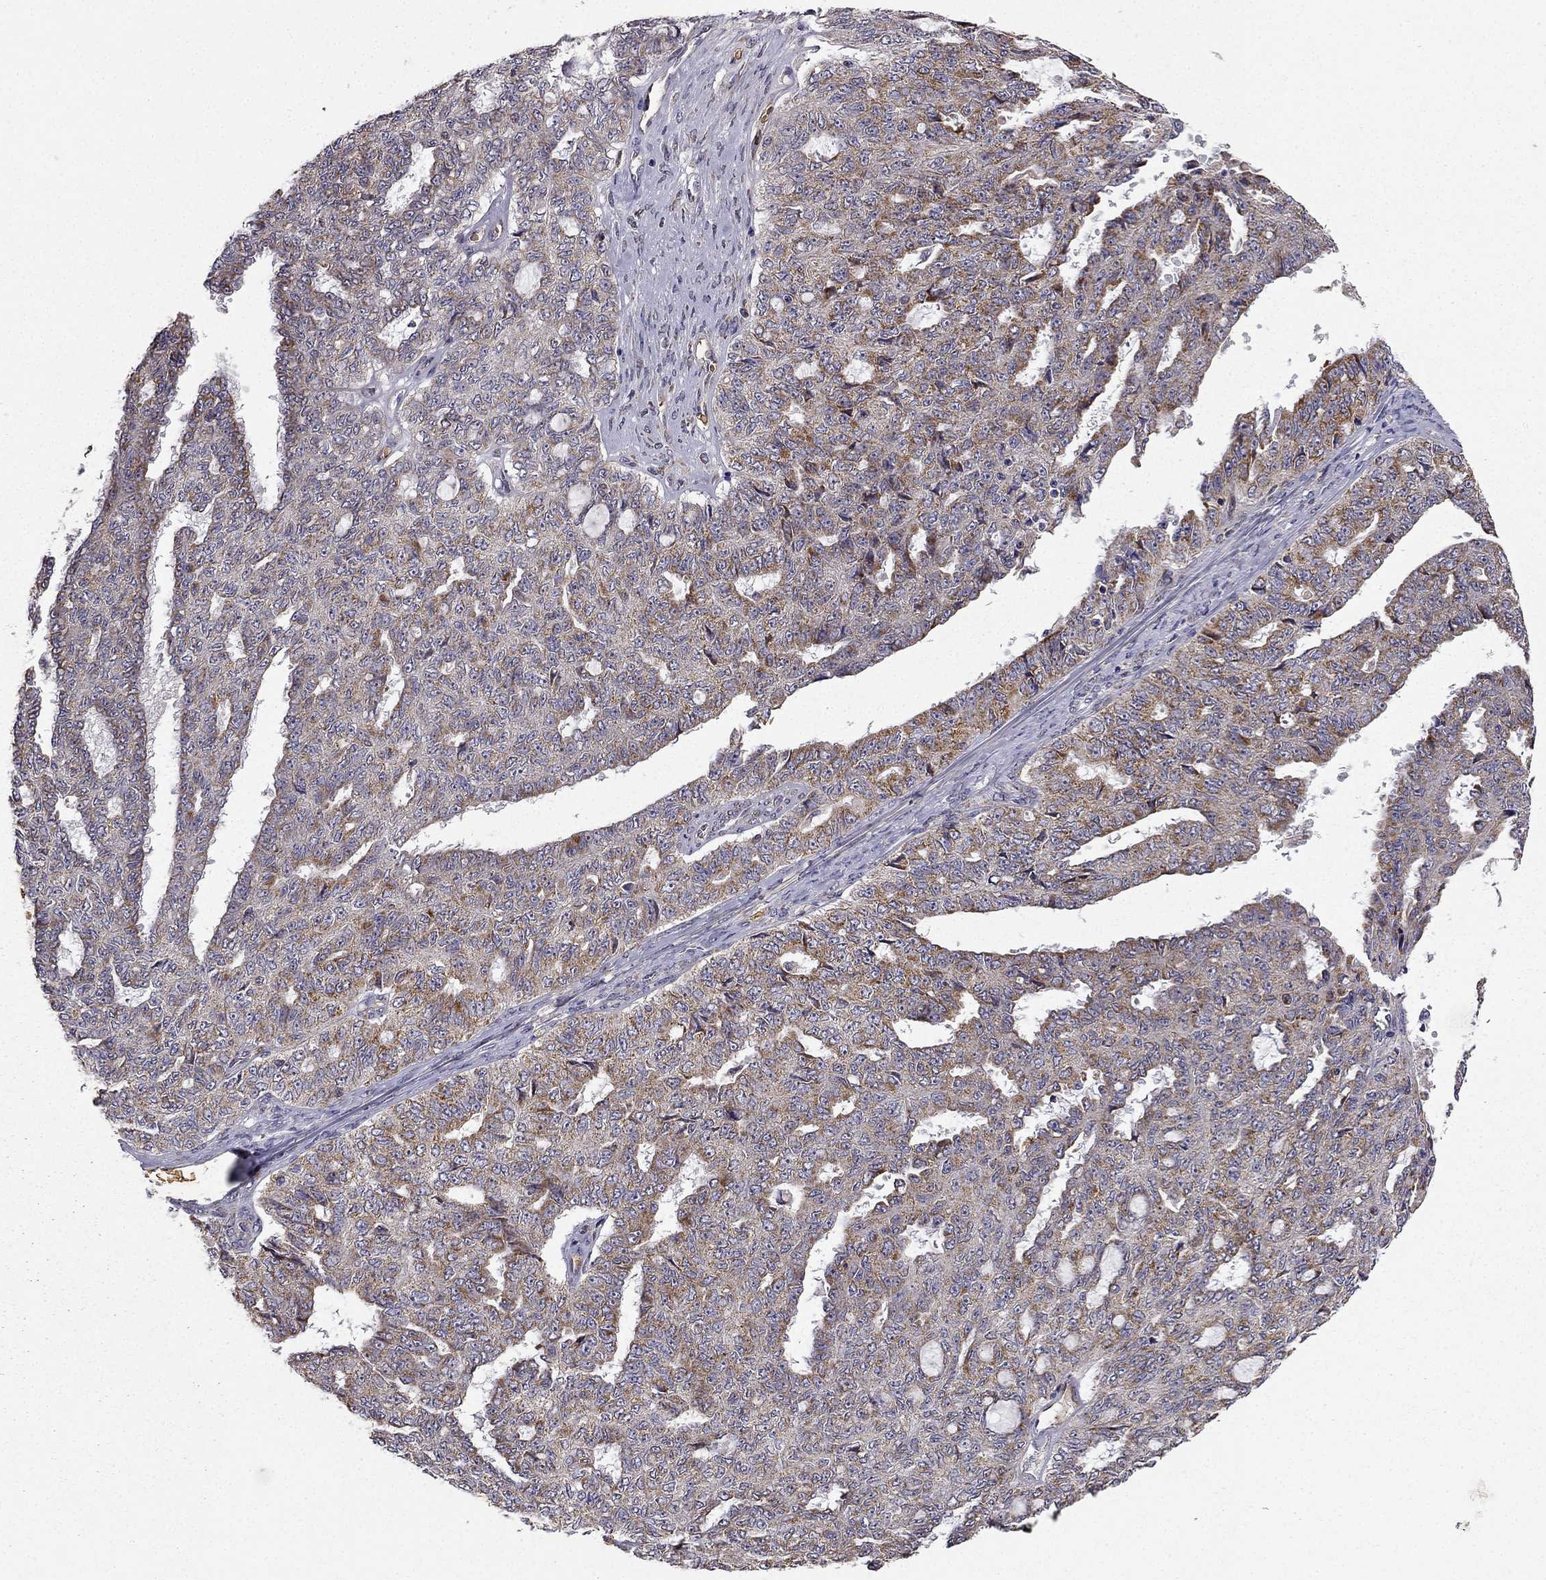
{"staining": {"intensity": "moderate", "quantity": "25%-75%", "location": "cytoplasmic/membranous"}, "tissue": "ovarian cancer", "cell_type": "Tumor cells", "image_type": "cancer", "snomed": [{"axis": "morphology", "description": "Cystadenocarcinoma, serous, NOS"}, {"axis": "topography", "description": "Ovary"}], "caption": "Human ovarian cancer stained with a brown dye demonstrates moderate cytoplasmic/membranous positive positivity in approximately 25%-75% of tumor cells.", "gene": "B4GALT7", "patient": {"sex": "female", "age": 71}}